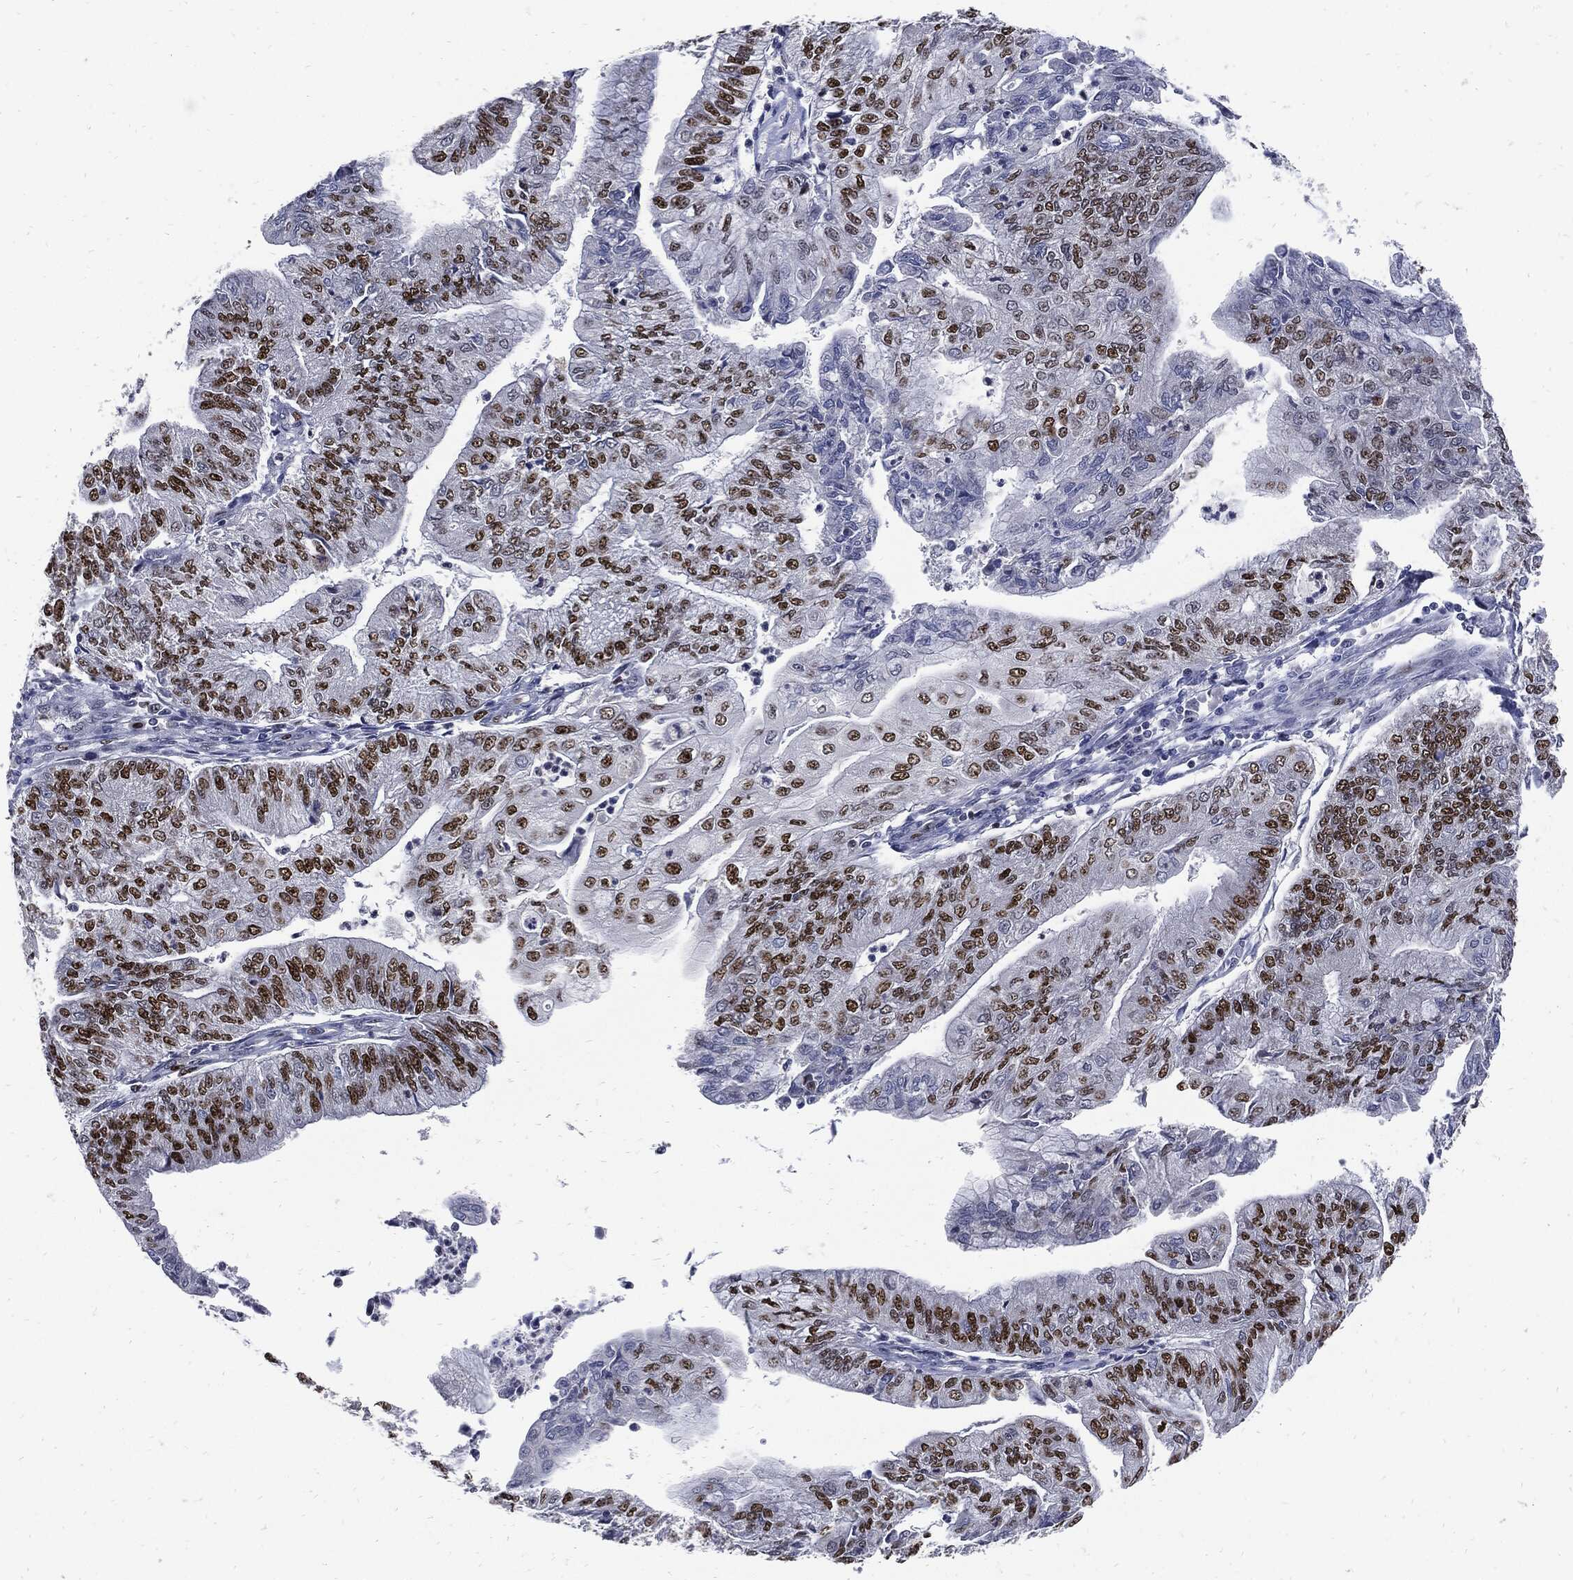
{"staining": {"intensity": "strong", "quantity": "<25%", "location": "nuclear"}, "tissue": "endometrial cancer", "cell_type": "Tumor cells", "image_type": "cancer", "snomed": [{"axis": "morphology", "description": "Adenocarcinoma, NOS"}, {"axis": "topography", "description": "Endometrium"}], "caption": "About <25% of tumor cells in human endometrial adenocarcinoma exhibit strong nuclear protein positivity as visualized by brown immunohistochemical staining.", "gene": "NBN", "patient": {"sex": "female", "age": 59}}